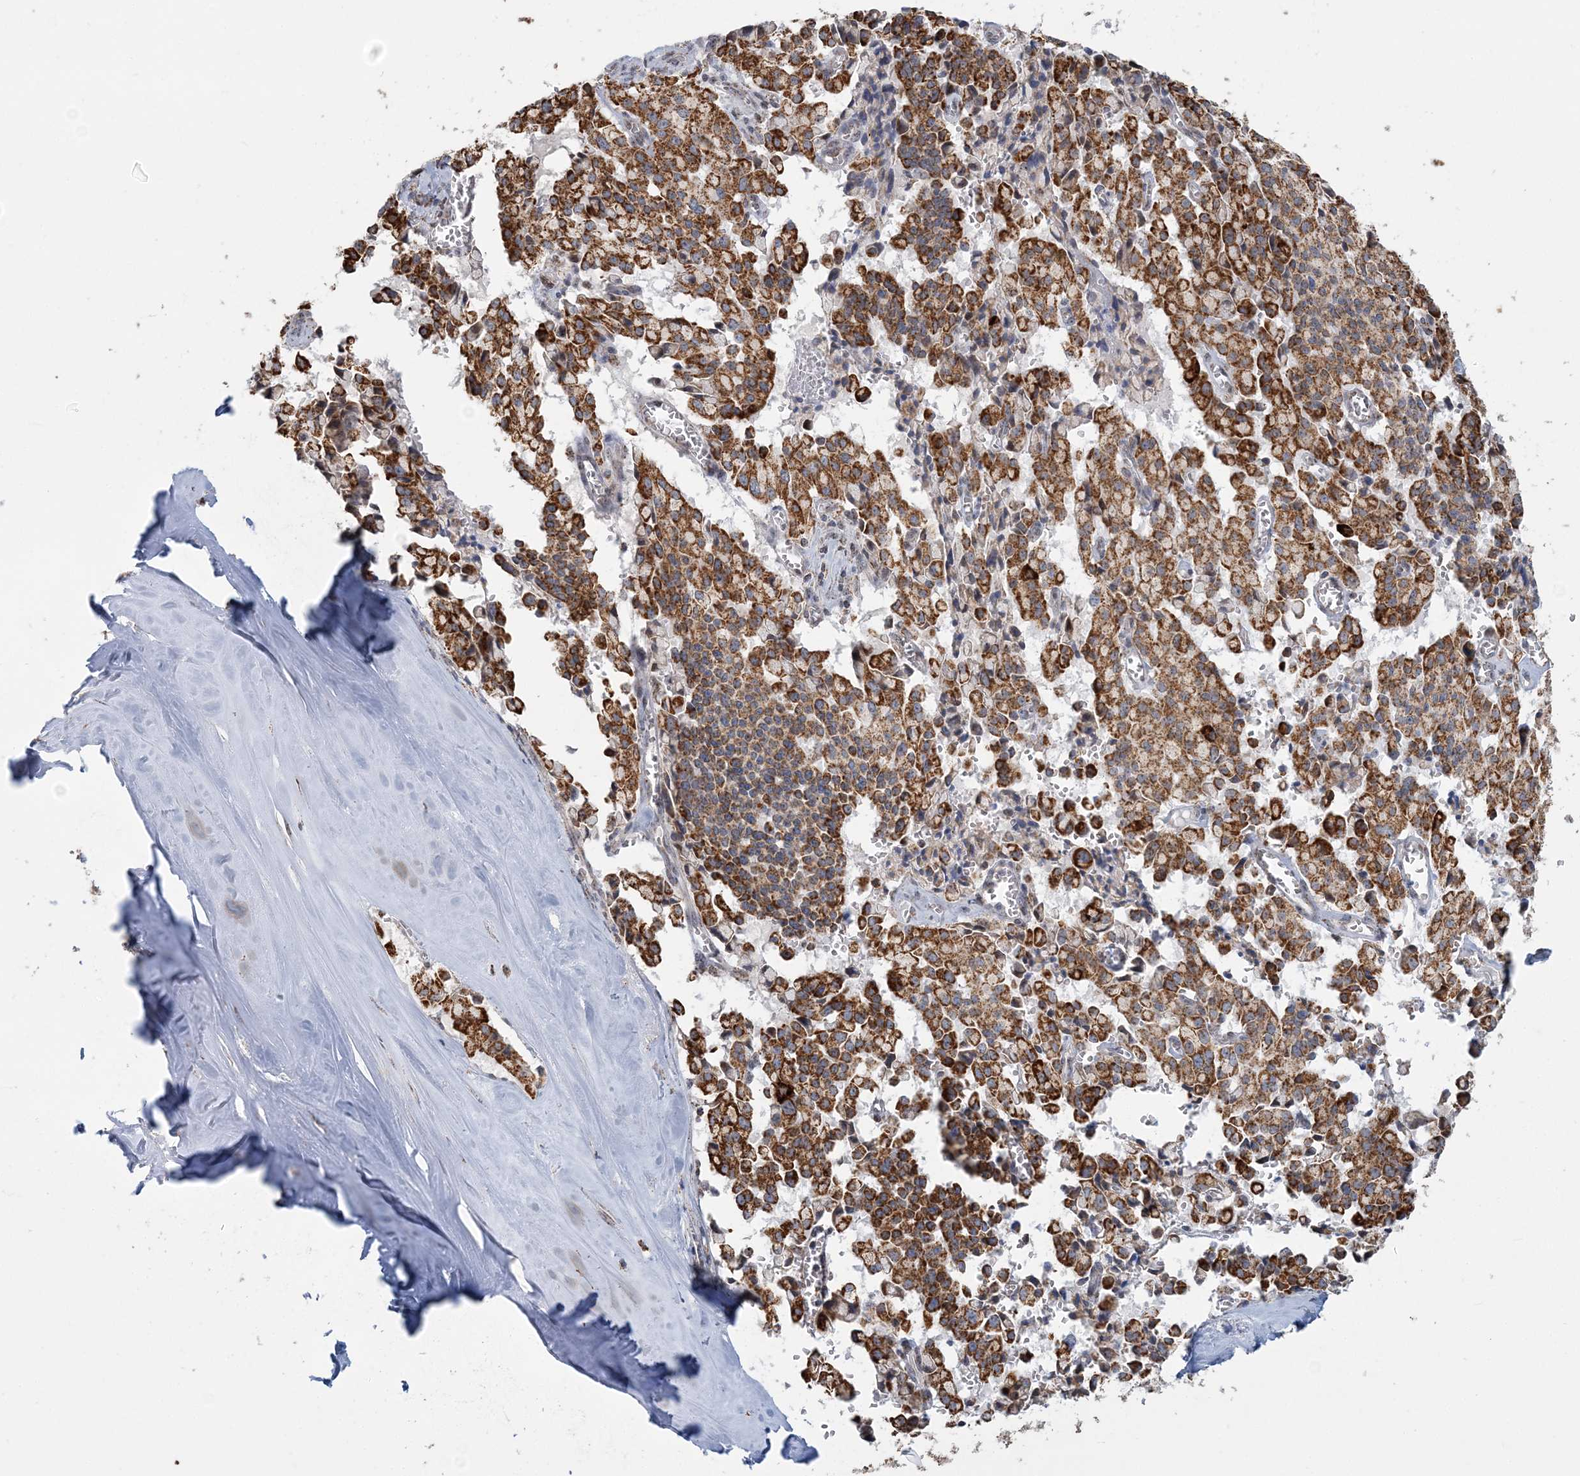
{"staining": {"intensity": "strong", "quantity": ">75%", "location": "cytoplasmic/membranous"}, "tissue": "pancreatic cancer", "cell_type": "Tumor cells", "image_type": "cancer", "snomed": [{"axis": "morphology", "description": "Adenocarcinoma, NOS"}, {"axis": "topography", "description": "Pancreas"}], "caption": "Pancreatic adenocarcinoma stained with a protein marker demonstrates strong staining in tumor cells.", "gene": "SUCLG1", "patient": {"sex": "male", "age": 65}}